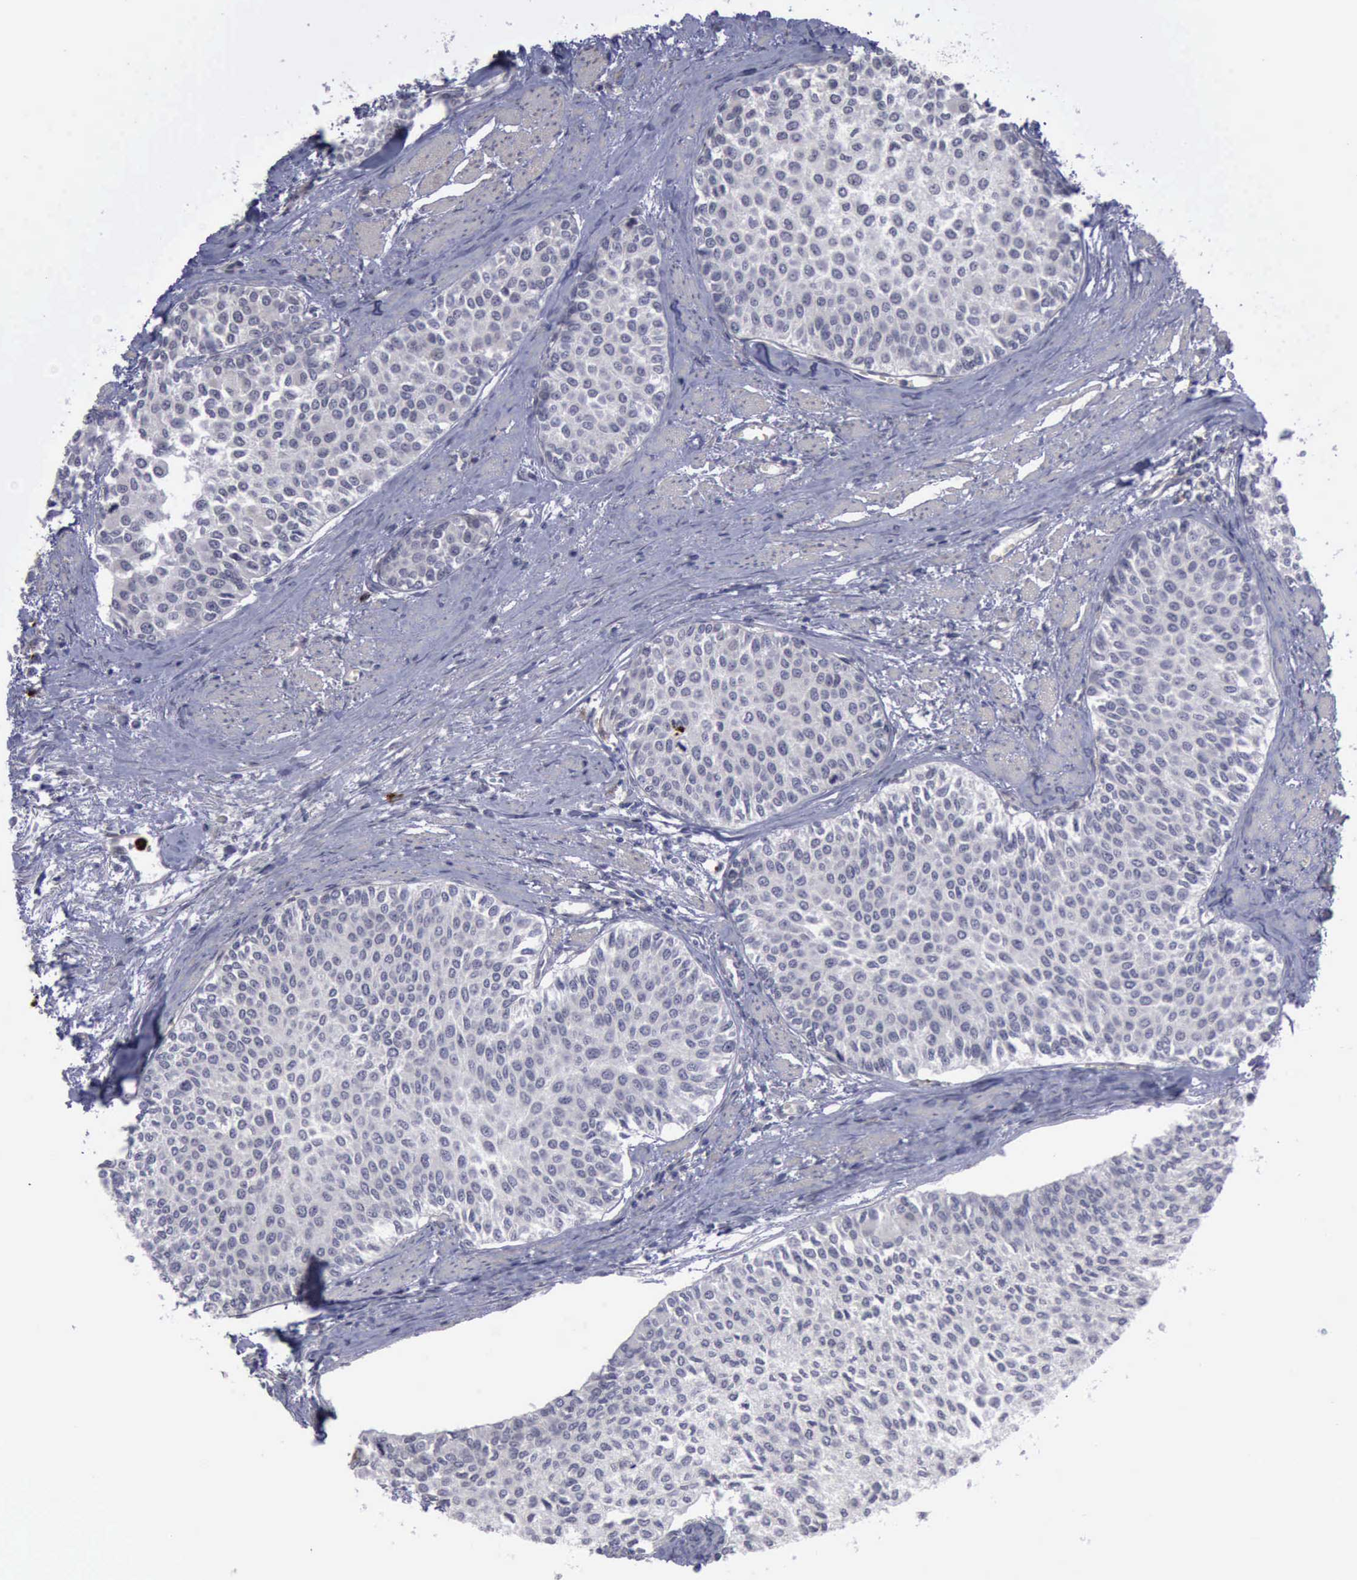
{"staining": {"intensity": "negative", "quantity": "none", "location": "none"}, "tissue": "urothelial cancer", "cell_type": "Tumor cells", "image_type": "cancer", "snomed": [{"axis": "morphology", "description": "Urothelial carcinoma, Low grade"}, {"axis": "topography", "description": "Urinary bladder"}], "caption": "An IHC micrograph of urothelial carcinoma (low-grade) is shown. There is no staining in tumor cells of urothelial carcinoma (low-grade).", "gene": "MMP9", "patient": {"sex": "female", "age": 73}}